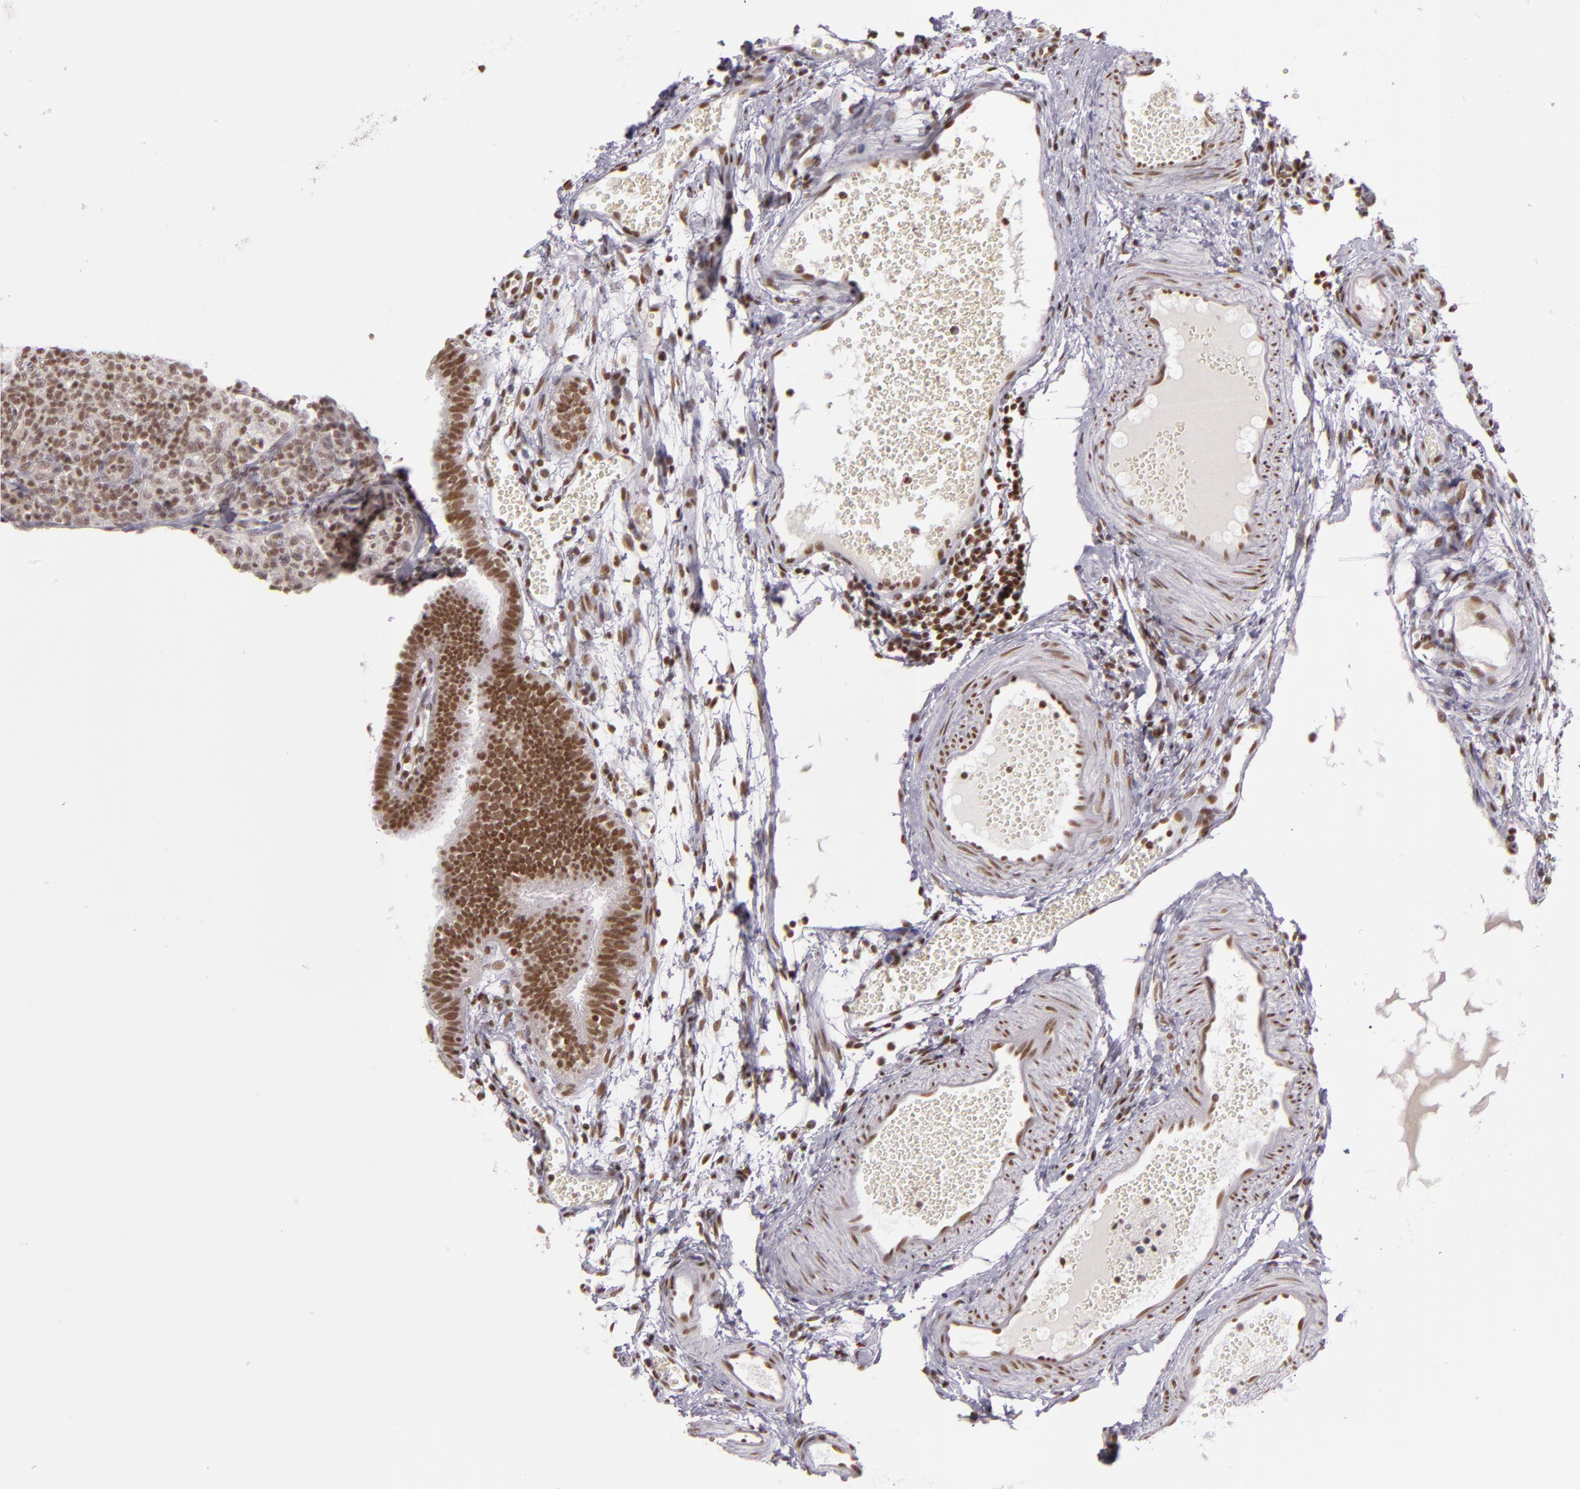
{"staining": {"intensity": "strong", "quantity": ">75%", "location": "cytoplasmic/membranous,nuclear"}, "tissue": "fallopian tube", "cell_type": "Glandular cells", "image_type": "normal", "snomed": [{"axis": "morphology", "description": "Normal tissue, NOS"}, {"axis": "topography", "description": "Fallopian tube"}], "caption": "Protein staining demonstrates strong cytoplasmic/membranous,nuclear expression in about >75% of glandular cells in unremarkable fallopian tube.", "gene": "ZFX", "patient": {"sex": "female", "age": 29}}